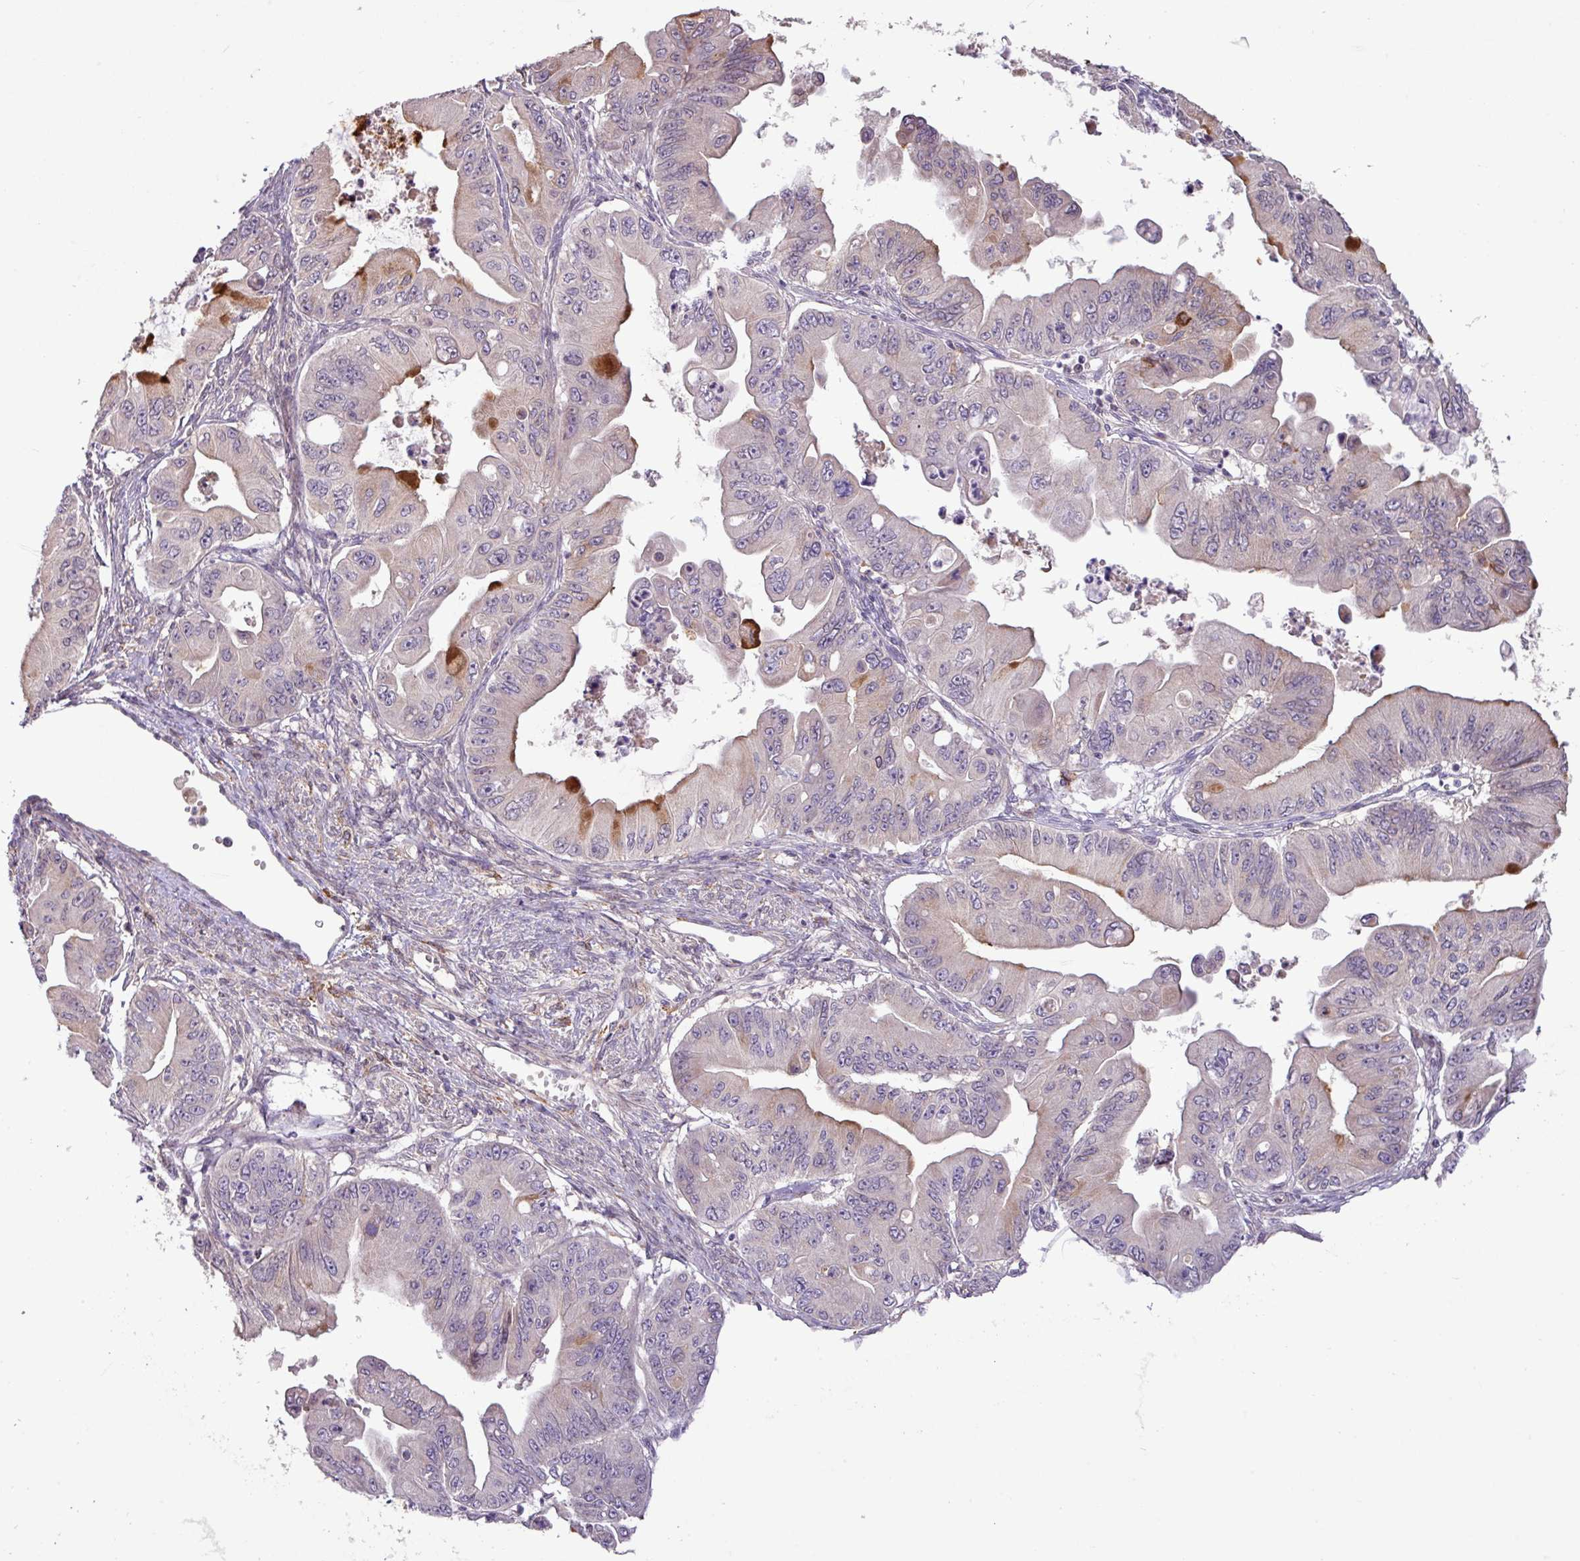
{"staining": {"intensity": "moderate", "quantity": "<25%", "location": "cytoplasmic/membranous"}, "tissue": "ovarian cancer", "cell_type": "Tumor cells", "image_type": "cancer", "snomed": [{"axis": "morphology", "description": "Cystadenocarcinoma, mucinous, NOS"}, {"axis": "topography", "description": "Ovary"}], "caption": "The immunohistochemical stain highlights moderate cytoplasmic/membranous expression in tumor cells of mucinous cystadenocarcinoma (ovarian) tissue.", "gene": "ARHGEF25", "patient": {"sex": "female", "age": 71}}